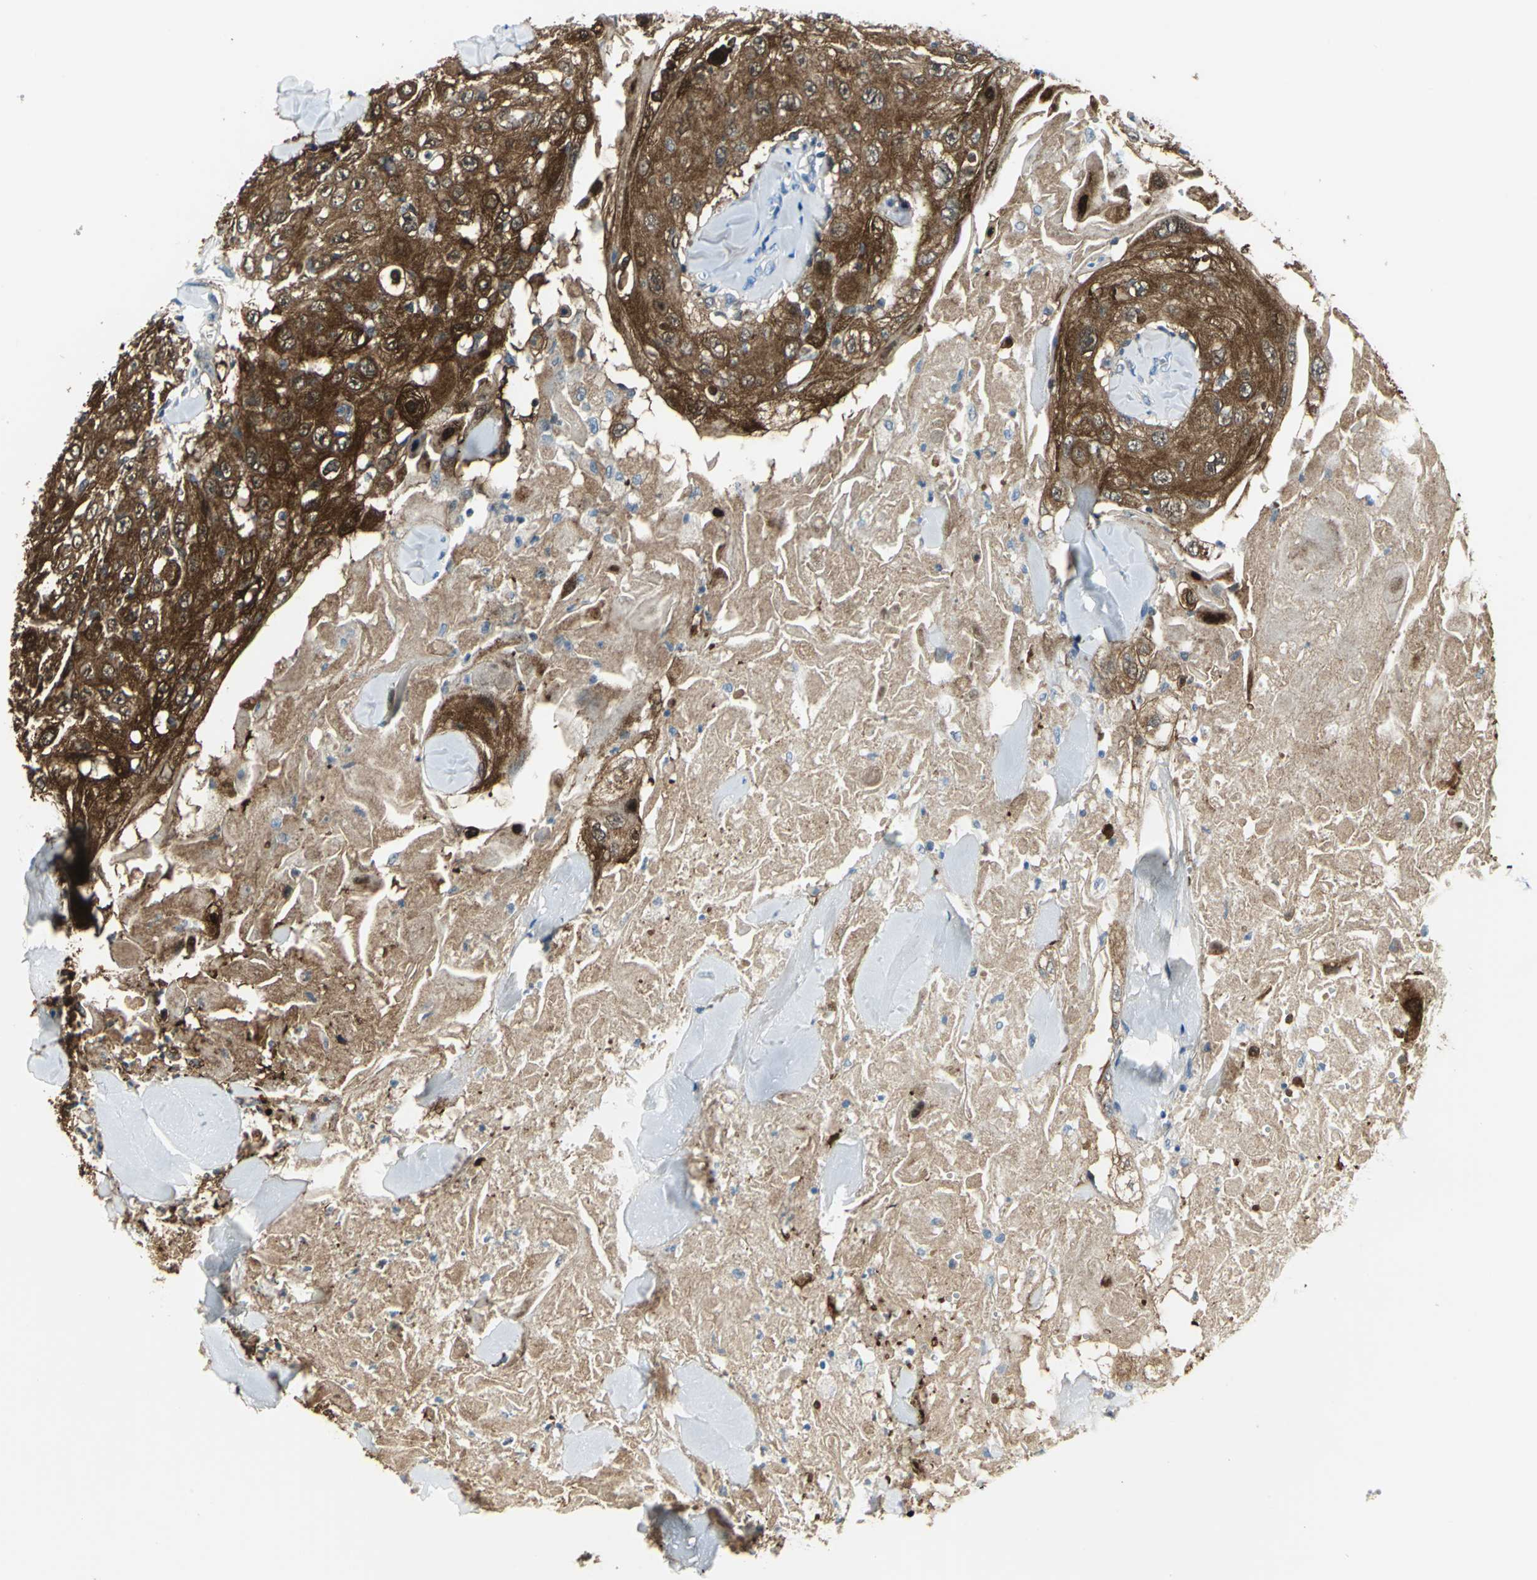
{"staining": {"intensity": "strong", "quantity": ">75%", "location": "cytoplasmic/membranous,nuclear"}, "tissue": "skin cancer", "cell_type": "Tumor cells", "image_type": "cancer", "snomed": [{"axis": "morphology", "description": "Squamous cell carcinoma, NOS"}, {"axis": "topography", "description": "Skin"}], "caption": "Human squamous cell carcinoma (skin) stained for a protein (brown) demonstrates strong cytoplasmic/membranous and nuclear positive expression in approximately >75% of tumor cells.", "gene": "SFN", "patient": {"sex": "male", "age": 86}}